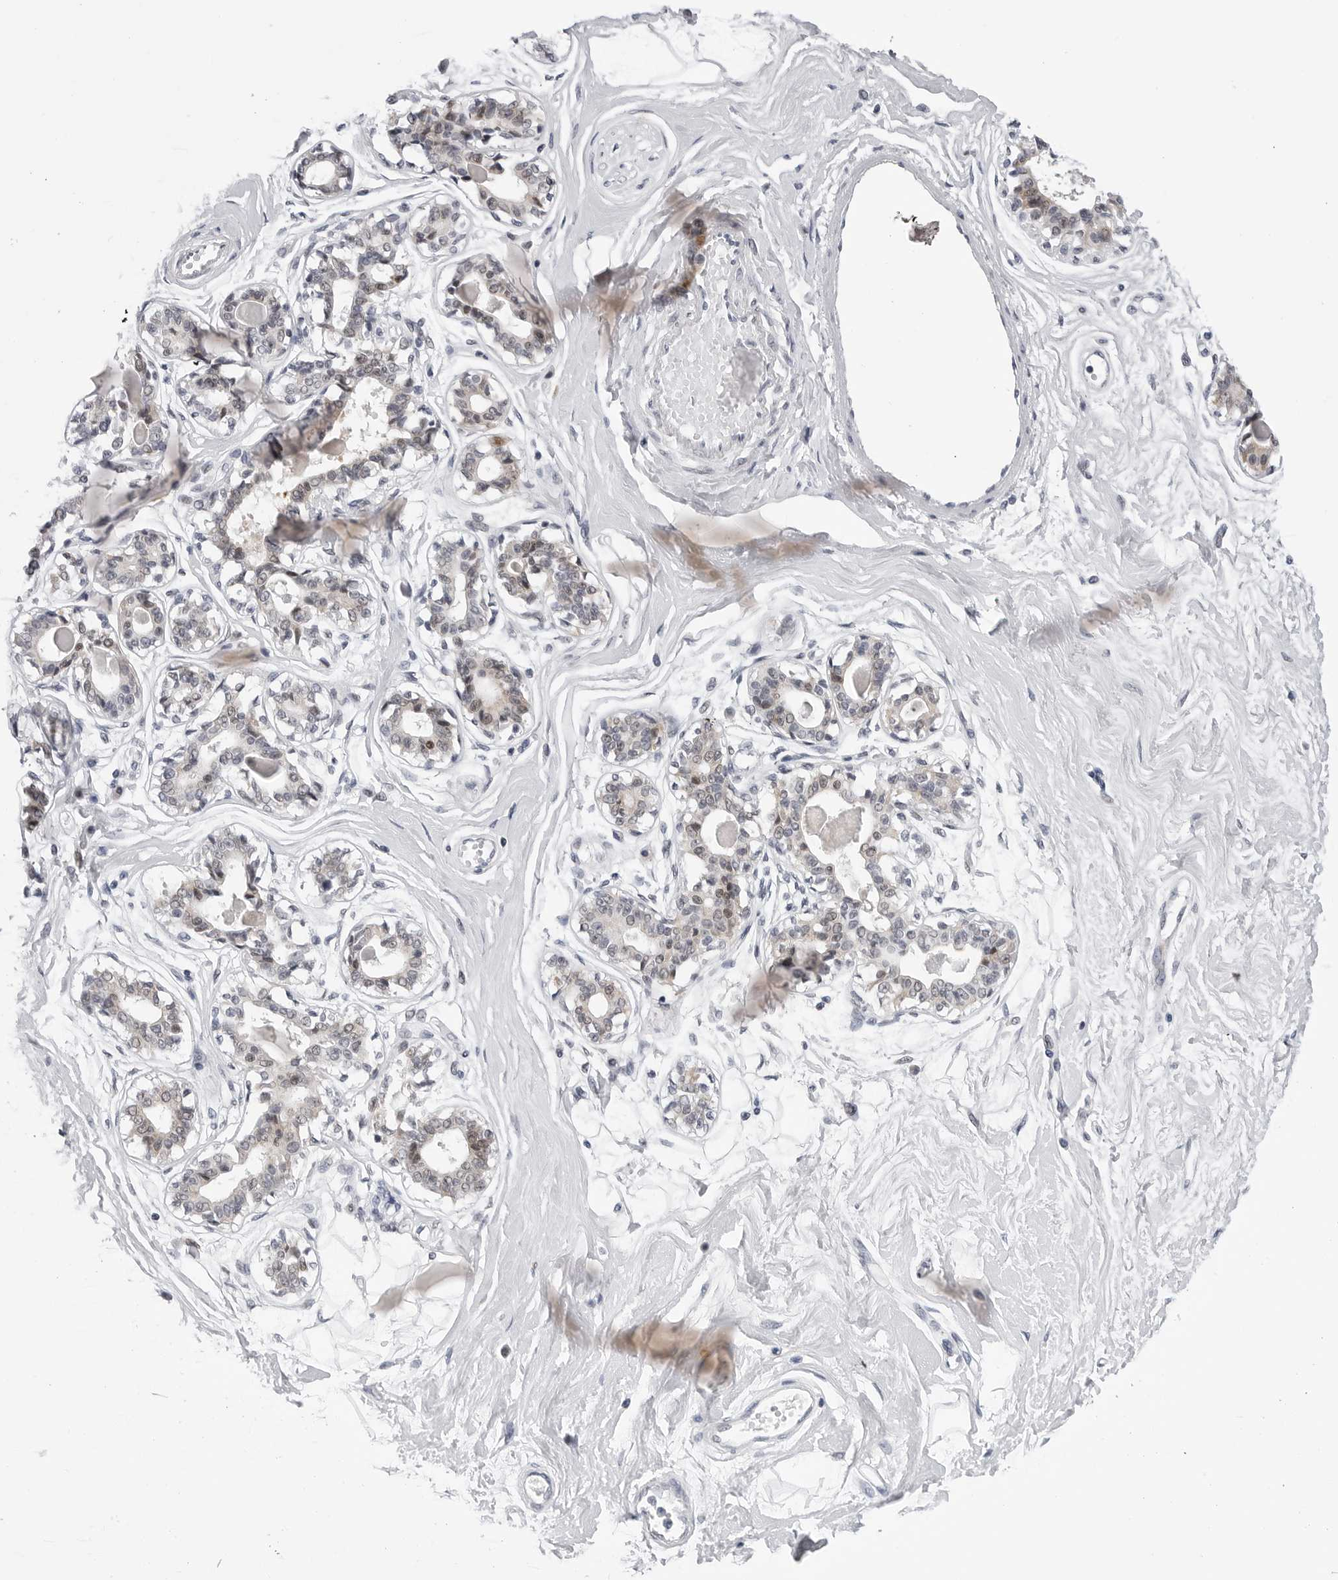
{"staining": {"intensity": "negative", "quantity": "none", "location": "none"}, "tissue": "breast", "cell_type": "Adipocytes", "image_type": "normal", "snomed": [{"axis": "morphology", "description": "Normal tissue, NOS"}, {"axis": "topography", "description": "Breast"}], "caption": "A high-resolution image shows immunohistochemistry (IHC) staining of benign breast, which shows no significant expression in adipocytes.", "gene": "CDK20", "patient": {"sex": "female", "age": 45}}